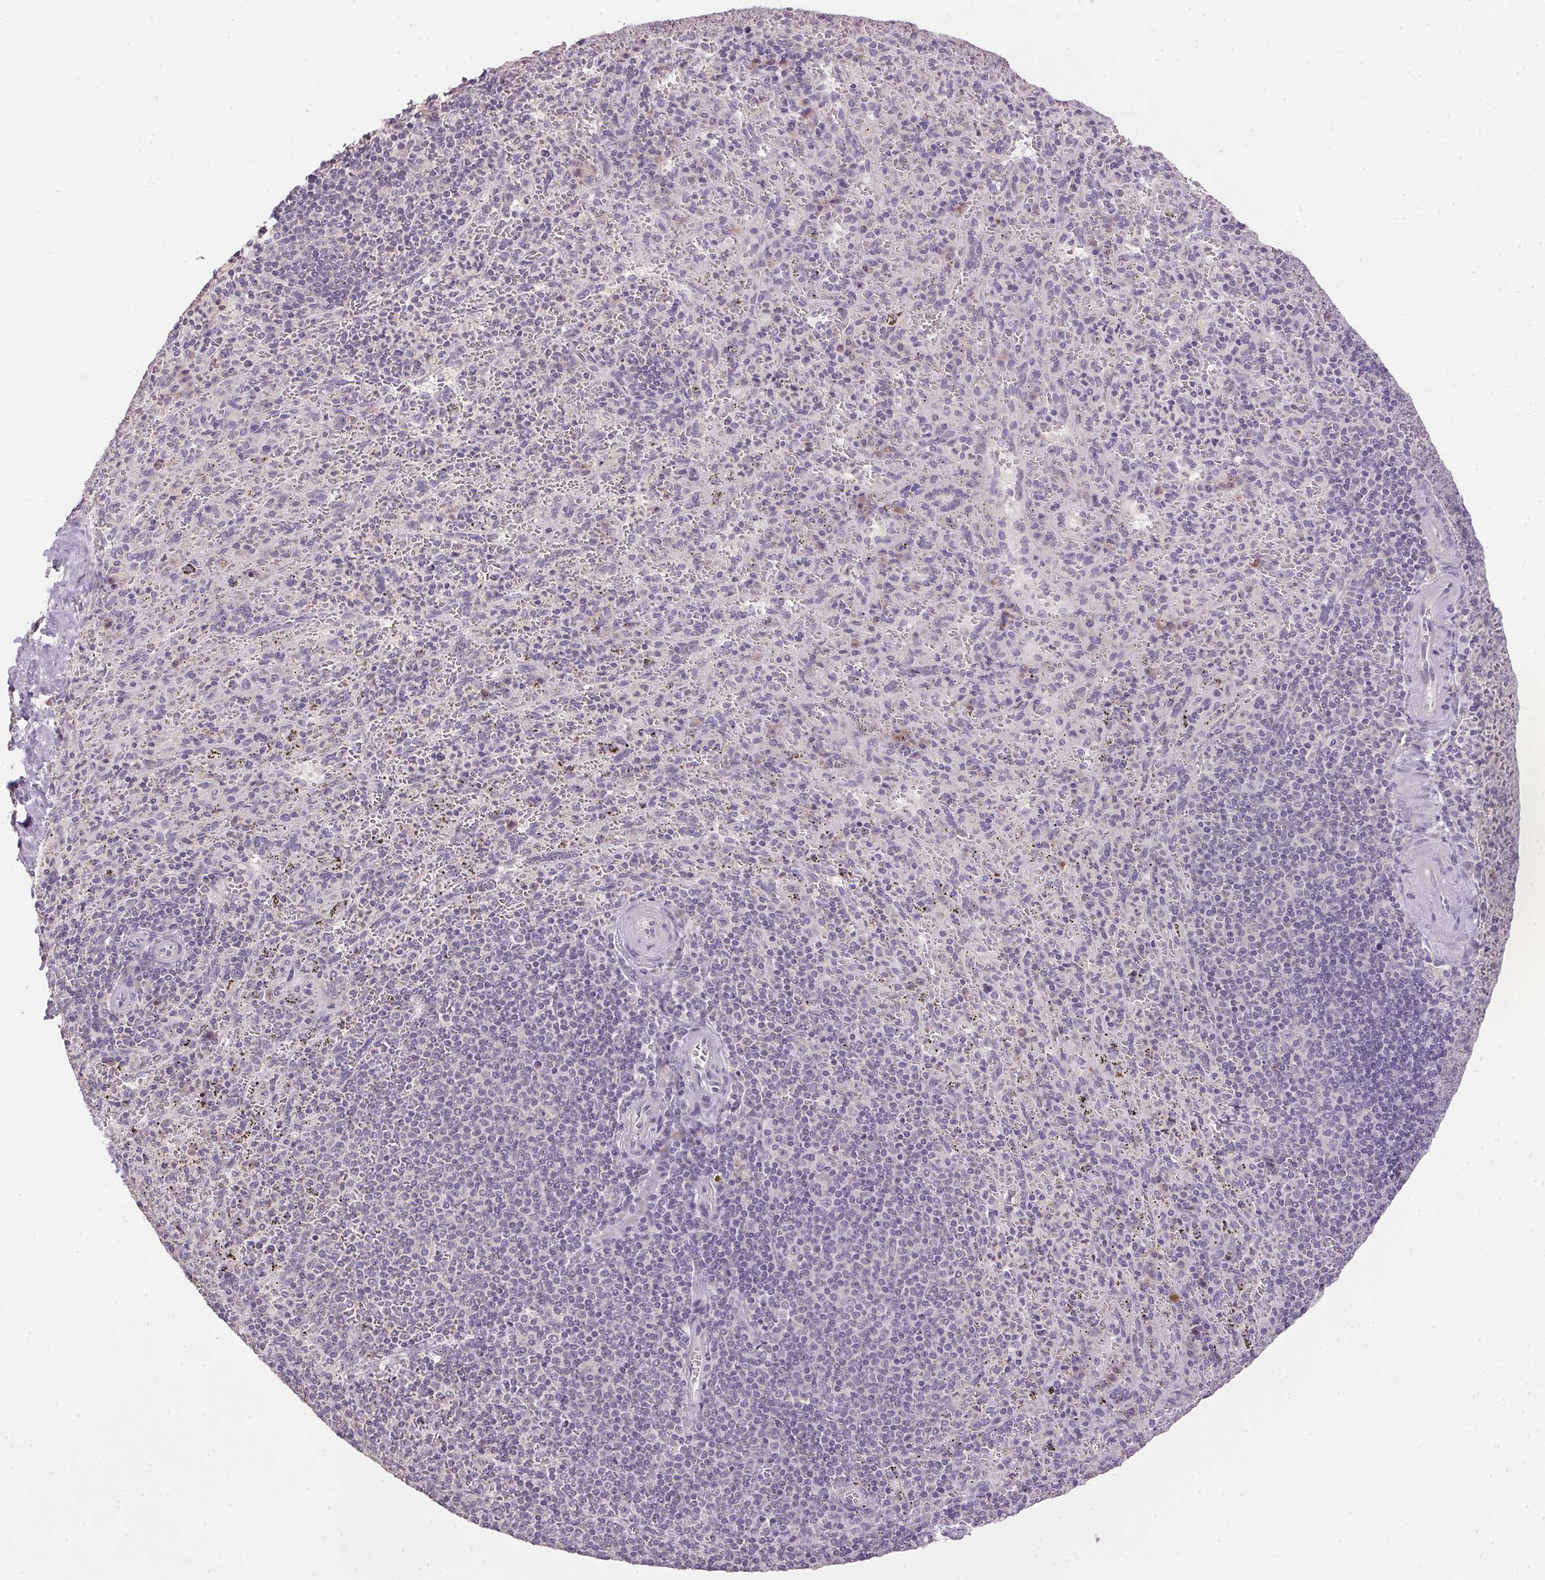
{"staining": {"intensity": "negative", "quantity": "none", "location": "none"}, "tissue": "spleen", "cell_type": "Cells in red pulp", "image_type": "normal", "snomed": [{"axis": "morphology", "description": "Normal tissue, NOS"}, {"axis": "topography", "description": "Spleen"}], "caption": "IHC micrograph of unremarkable spleen: spleen stained with DAB displays no significant protein staining in cells in red pulp.", "gene": "SPACA9", "patient": {"sex": "male", "age": 57}}